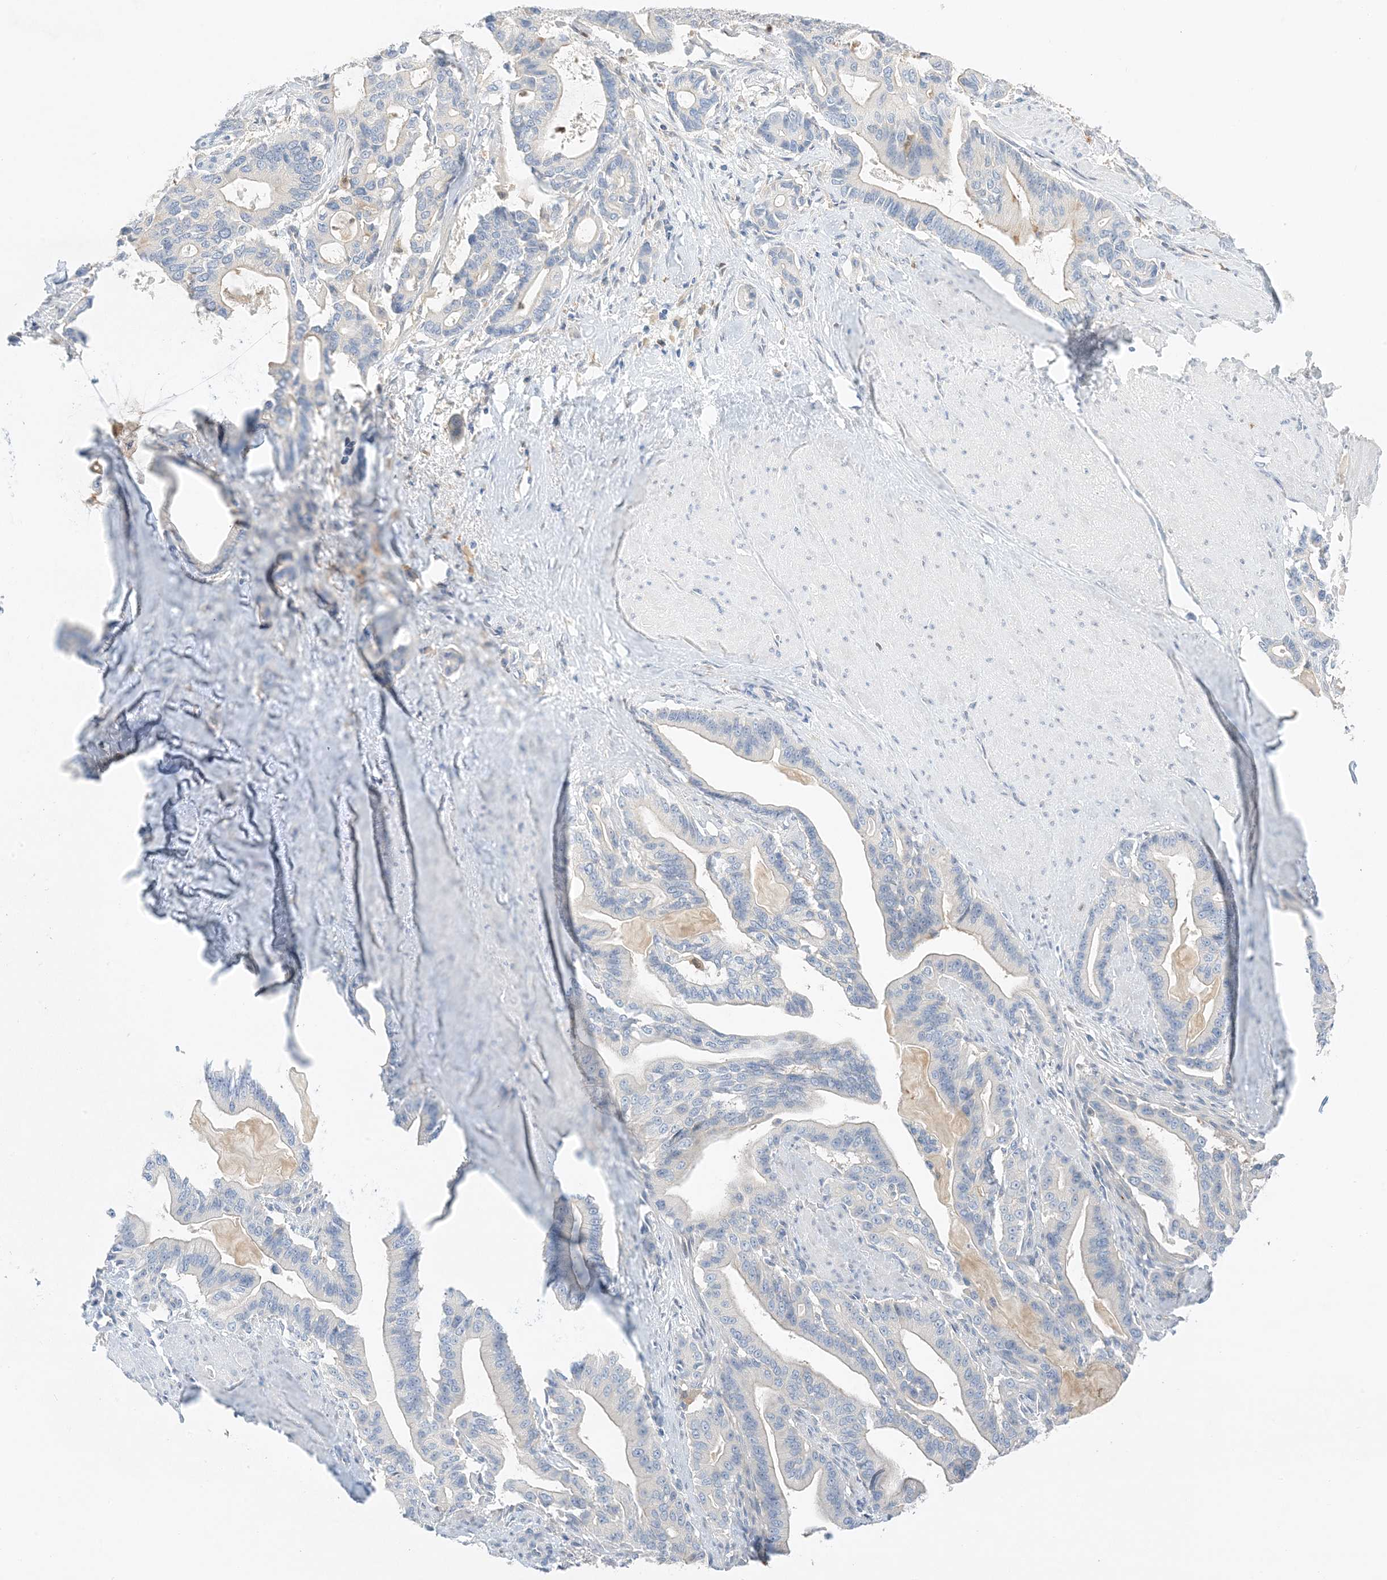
{"staining": {"intensity": "negative", "quantity": "none", "location": "none"}, "tissue": "pancreatic cancer", "cell_type": "Tumor cells", "image_type": "cancer", "snomed": [{"axis": "morphology", "description": "Adenocarcinoma, NOS"}, {"axis": "topography", "description": "Pancreas"}], "caption": "Immunohistochemistry of human pancreatic cancer (adenocarcinoma) exhibits no expression in tumor cells.", "gene": "KIFBP", "patient": {"sex": "male", "age": 63}}